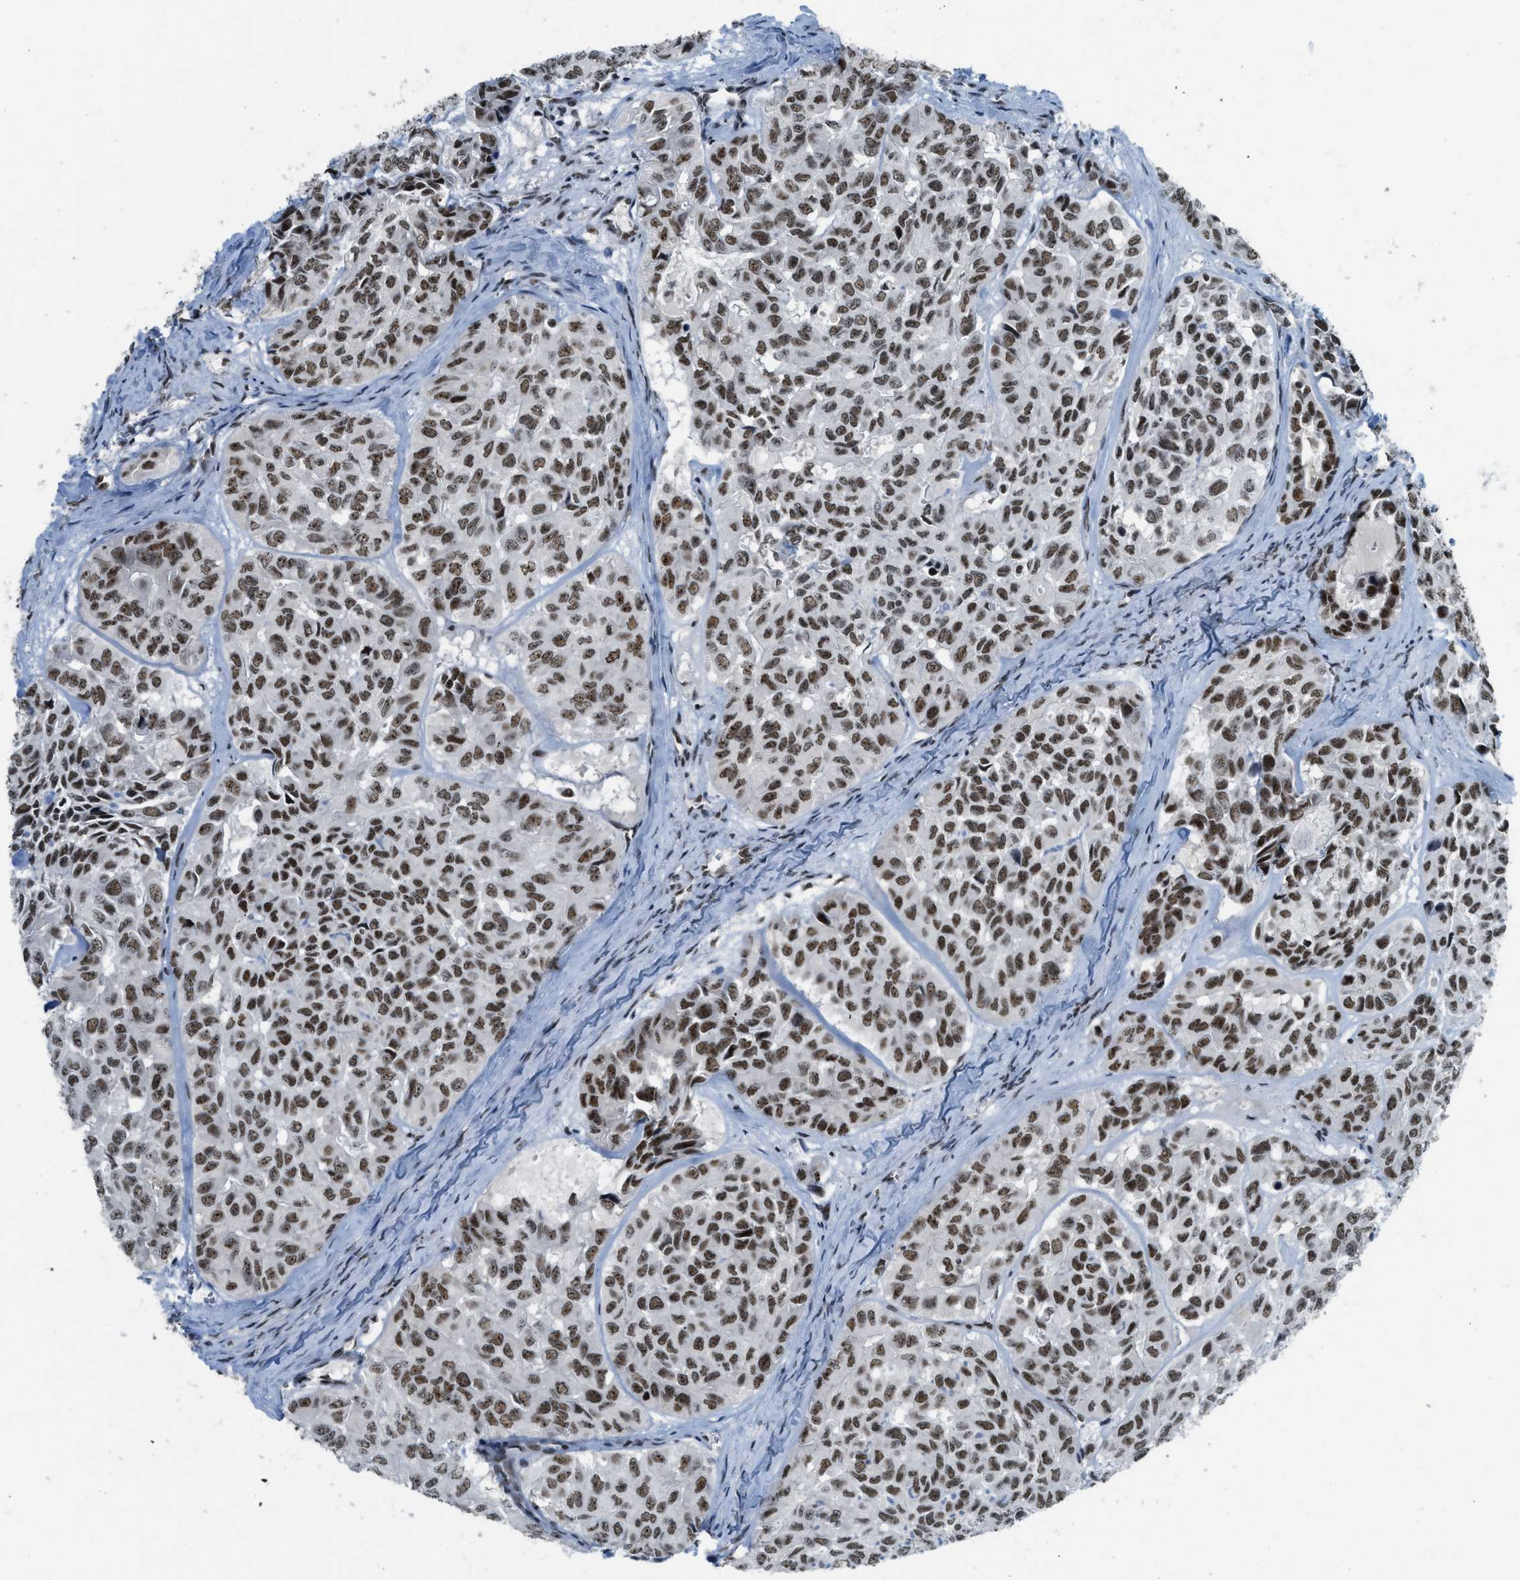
{"staining": {"intensity": "moderate", "quantity": ">75%", "location": "nuclear"}, "tissue": "head and neck cancer", "cell_type": "Tumor cells", "image_type": "cancer", "snomed": [{"axis": "morphology", "description": "Adenocarcinoma, NOS"}, {"axis": "topography", "description": "Salivary gland, NOS"}, {"axis": "topography", "description": "Head-Neck"}], "caption": "This histopathology image demonstrates head and neck cancer (adenocarcinoma) stained with immunohistochemistry to label a protein in brown. The nuclear of tumor cells show moderate positivity for the protein. Nuclei are counter-stained blue.", "gene": "URB1", "patient": {"sex": "female", "age": 76}}